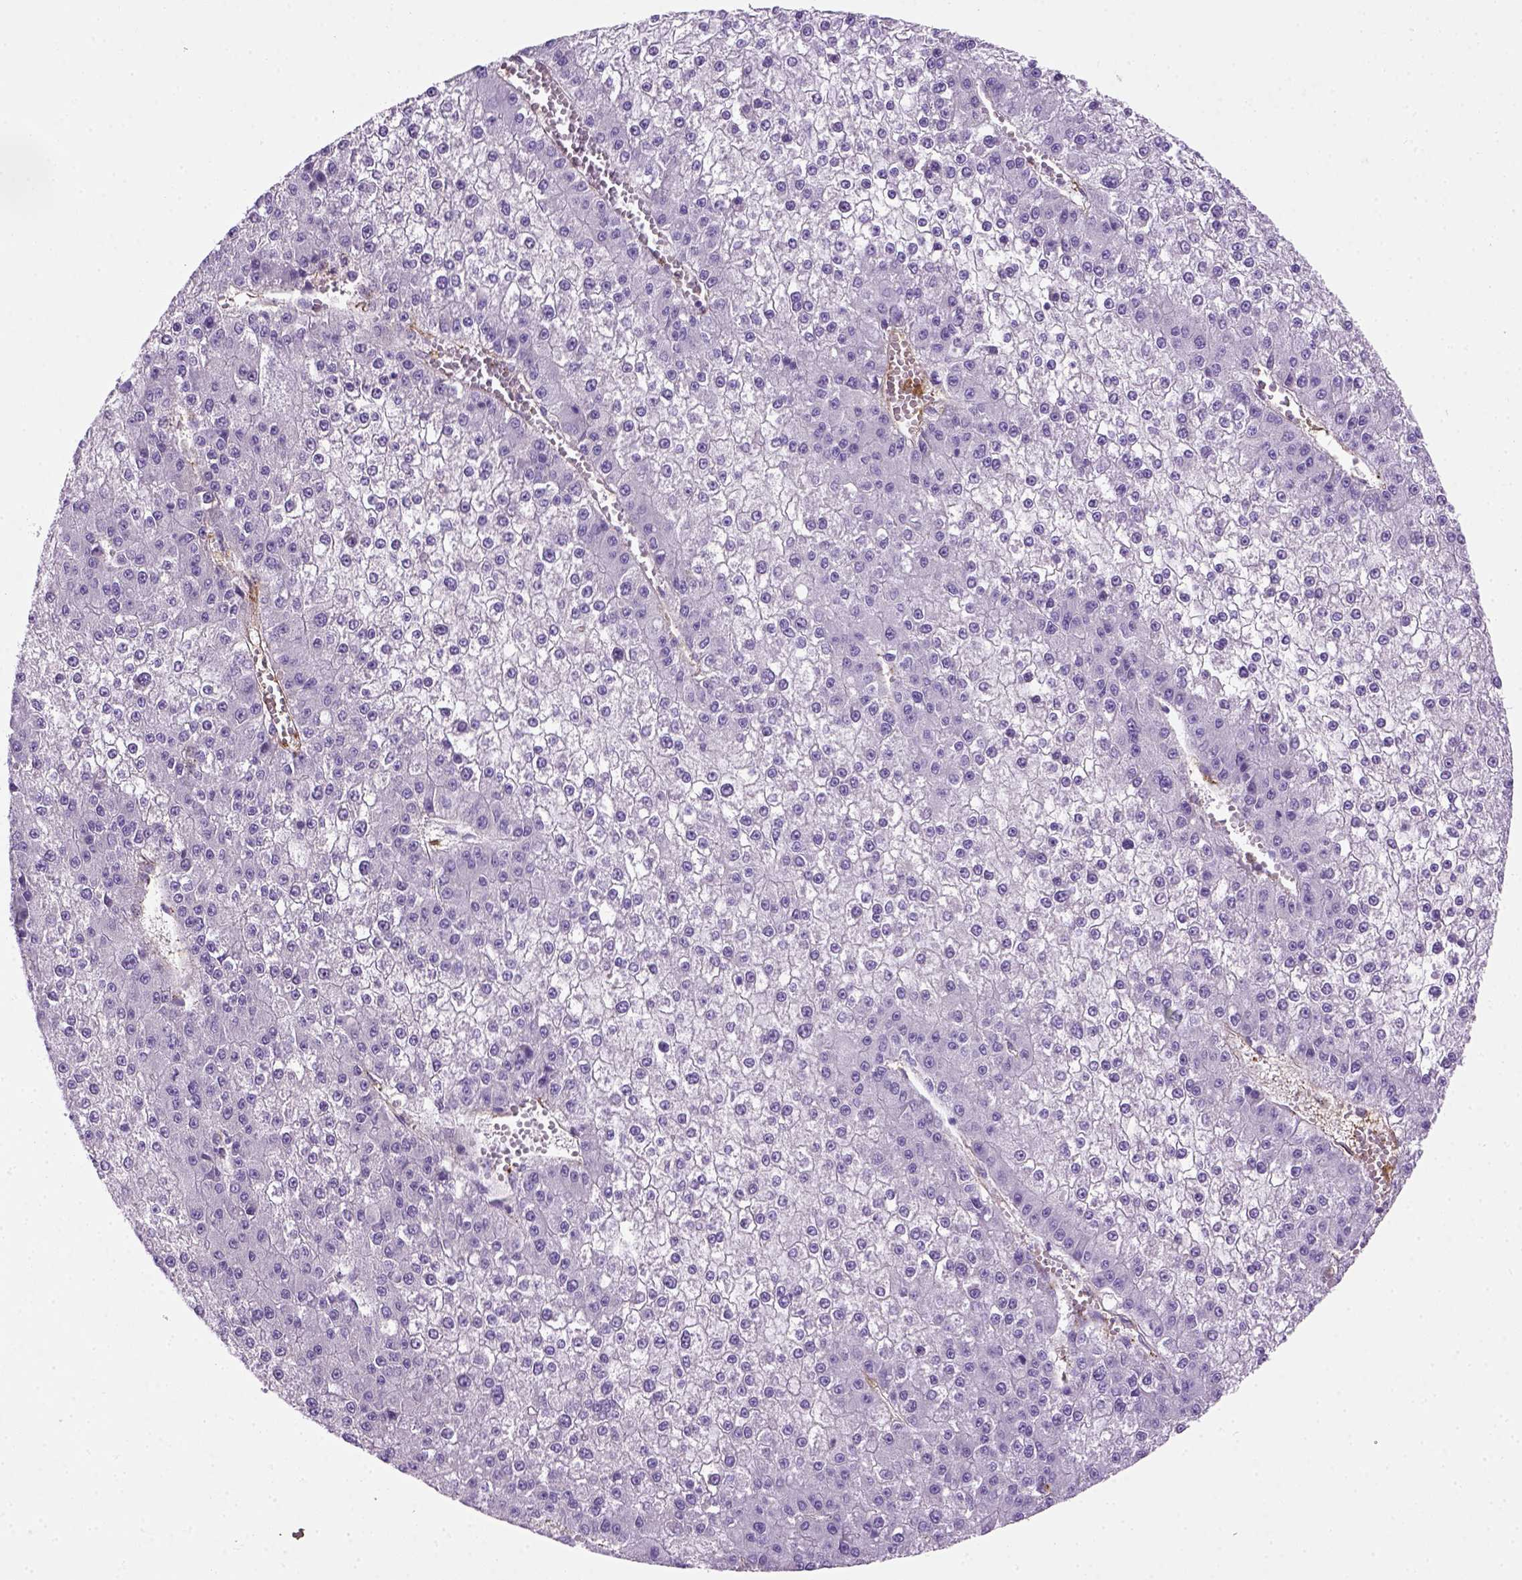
{"staining": {"intensity": "negative", "quantity": "none", "location": "none"}, "tissue": "liver cancer", "cell_type": "Tumor cells", "image_type": "cancer", "snomed": [{"axis": "morphology", "description": "Carcinoma, Hepatocellular, NOS"}, {"axis": "topography", "description": "Liver"}], "caption": "An immunohistochemistry image of liver cancer is shown. There is no staining in tumor cells of liver cancer.", "gene": "VWF", "patient": {"sex": "female", "age": 73}}